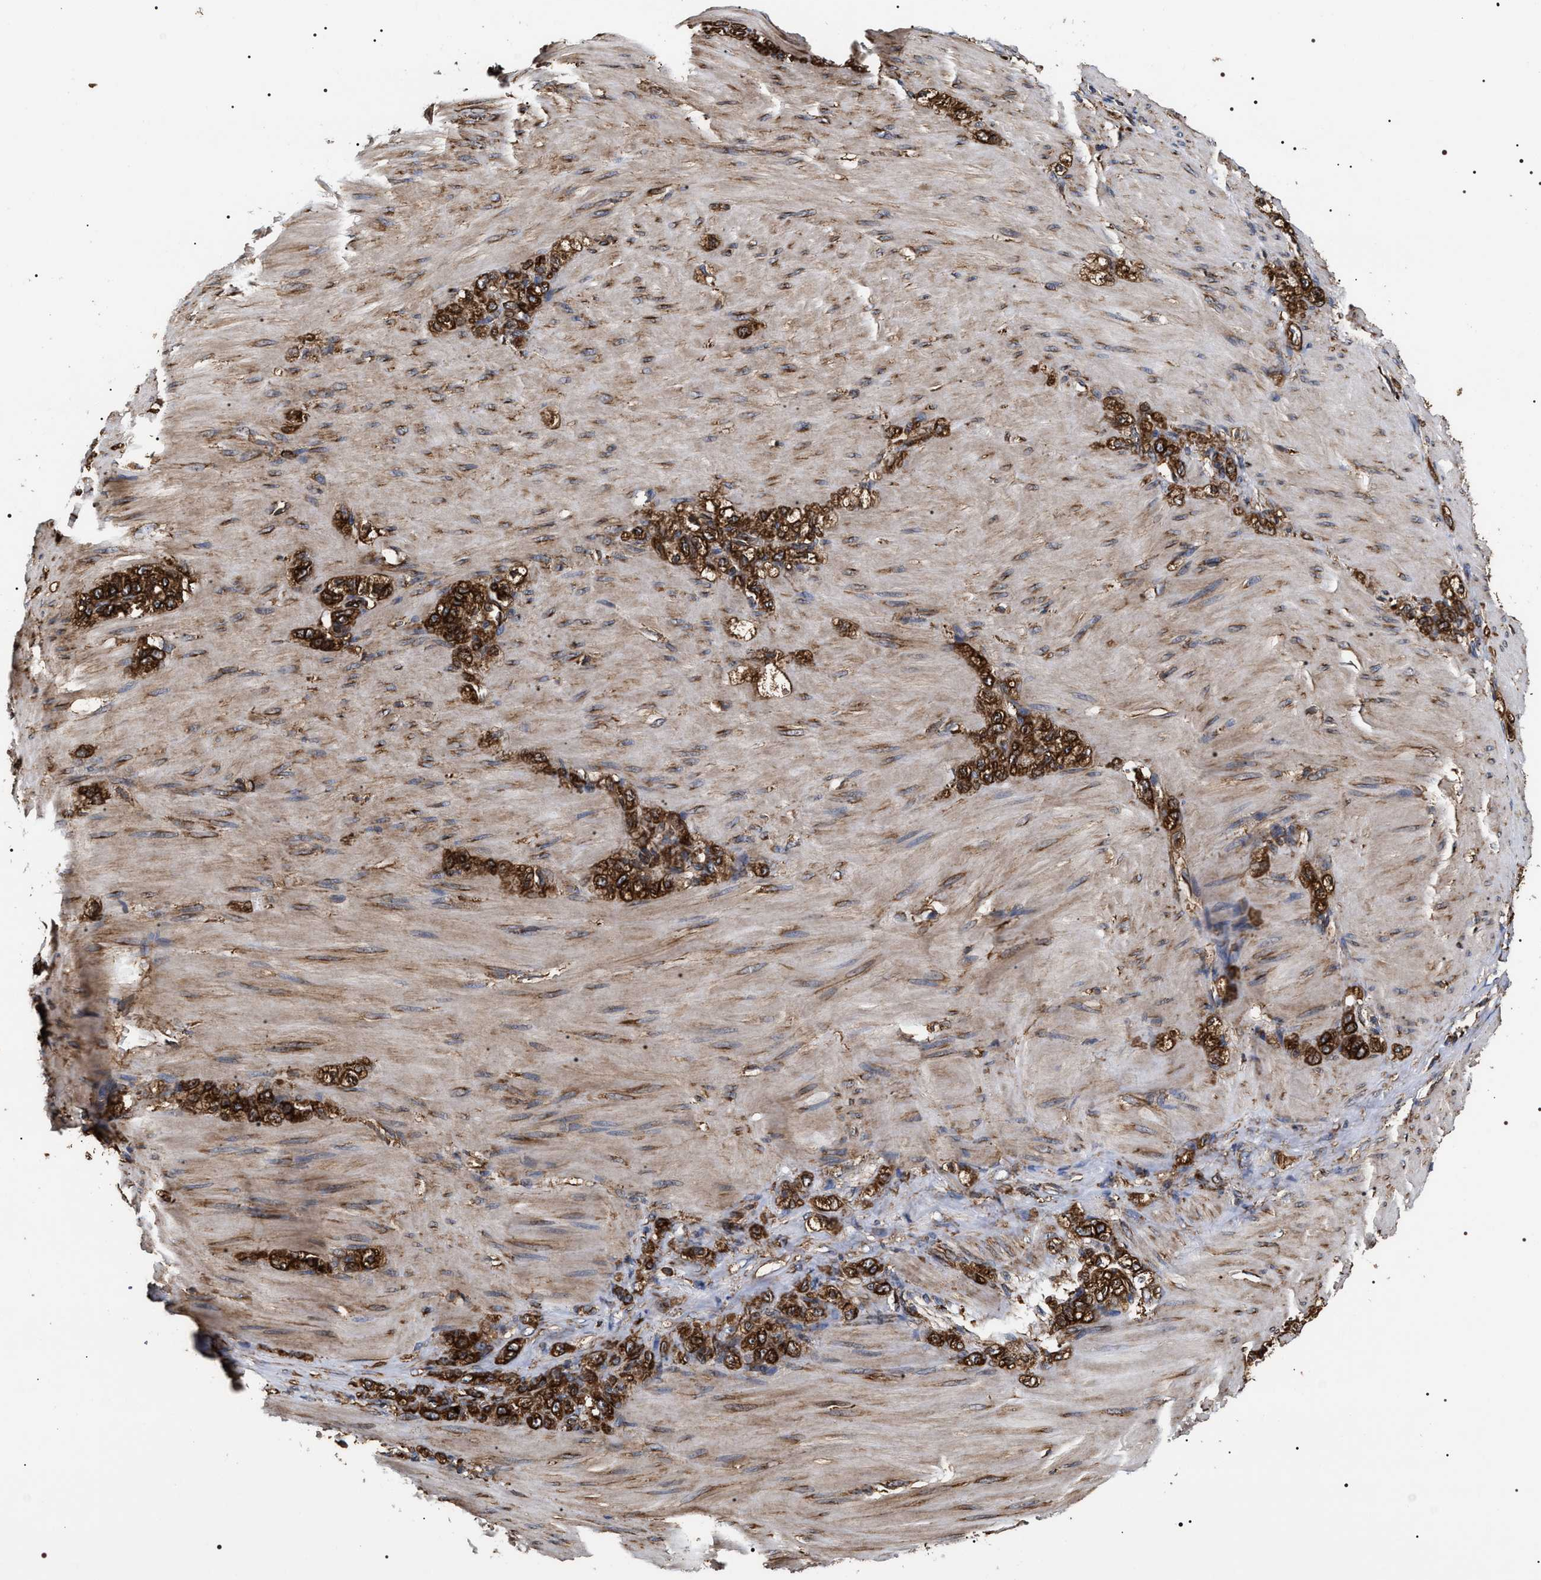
{"staining": {"intensity": "strong", "quantity": ">75%", "location": "cytoplasmic/membranous"}, "tissue": "stomach cancer", "cell_type": "Tumor cells", "image_type": "cancer", "snomed": [{"axis": "morphology", "description": "Normal tissue, NOS"}, {"axis": "morphology", "description": "Adenocarcinoma, NOS"}, {"axis": "topography", "description": "Stomach"}], "caption": "Immunohistochemical staining of human stomach cancer (adenocarcinoma) displays high levels of strong cytoplasmic/membranous staining in approximately >75% of tumor cells.", "gene": "SERBP1", "patient": {"sex": "male", "age": 82}}